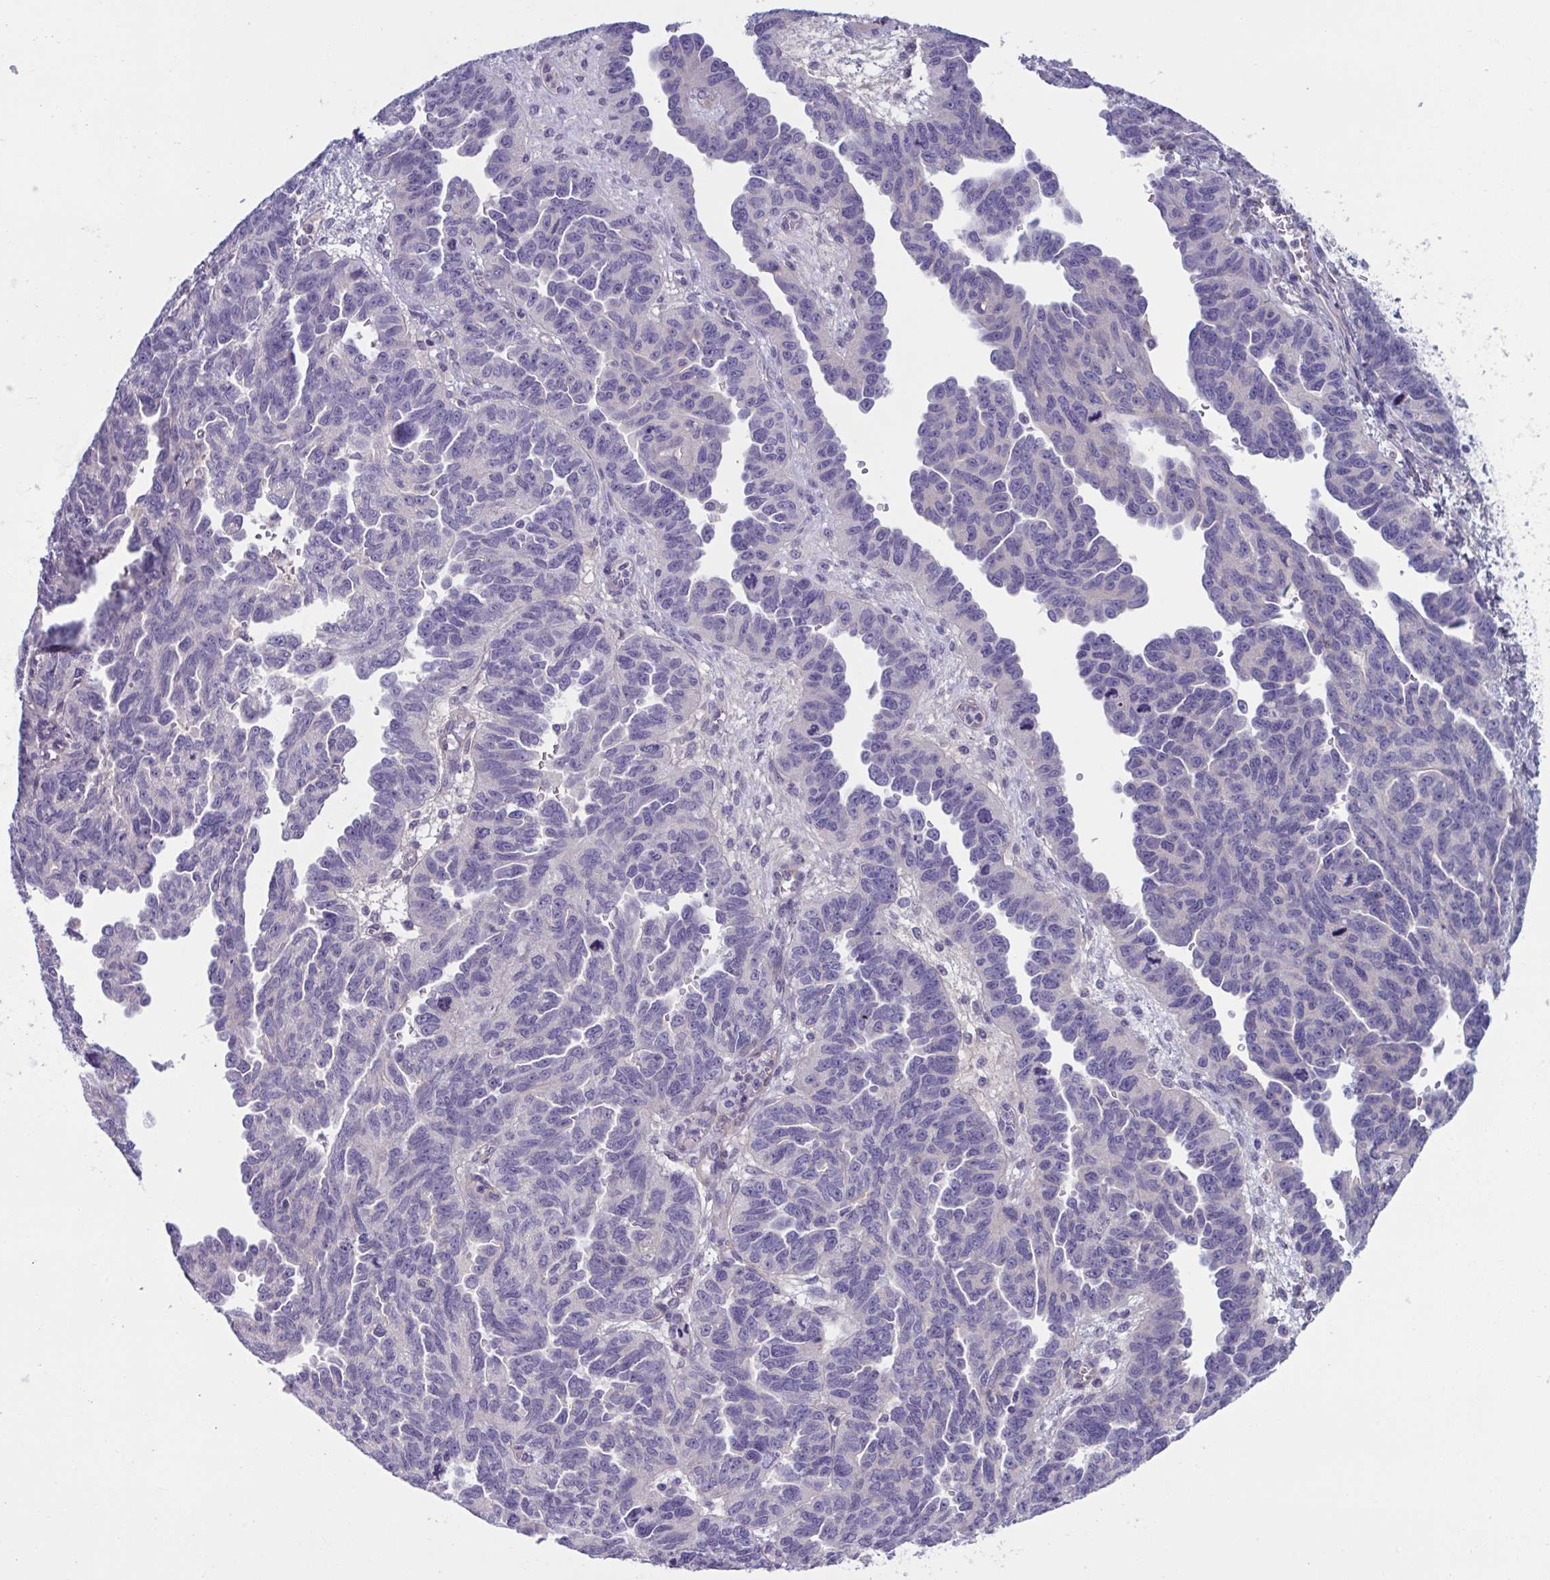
{"staining": {"intensity": "negative", "quantity": "none", "location": "none"}, "tissue": "ovarian cancer", "cell_type": "Tumor cells", "image_type": "cancer", "snomed": [{"axis": "morphology", "description": "Cystadenocarcinoma, serous, NOS"}, {"axis": "topography", "description": "Ovary"}], "caption": "High power microscopy image of an immunohistochemistry (IHC) photomicrograph of ovarian cancer, revealing no significant positivity in tumor cells.", "gene": "TTC7B", "patient": {"sex": "female", "age": 64}}